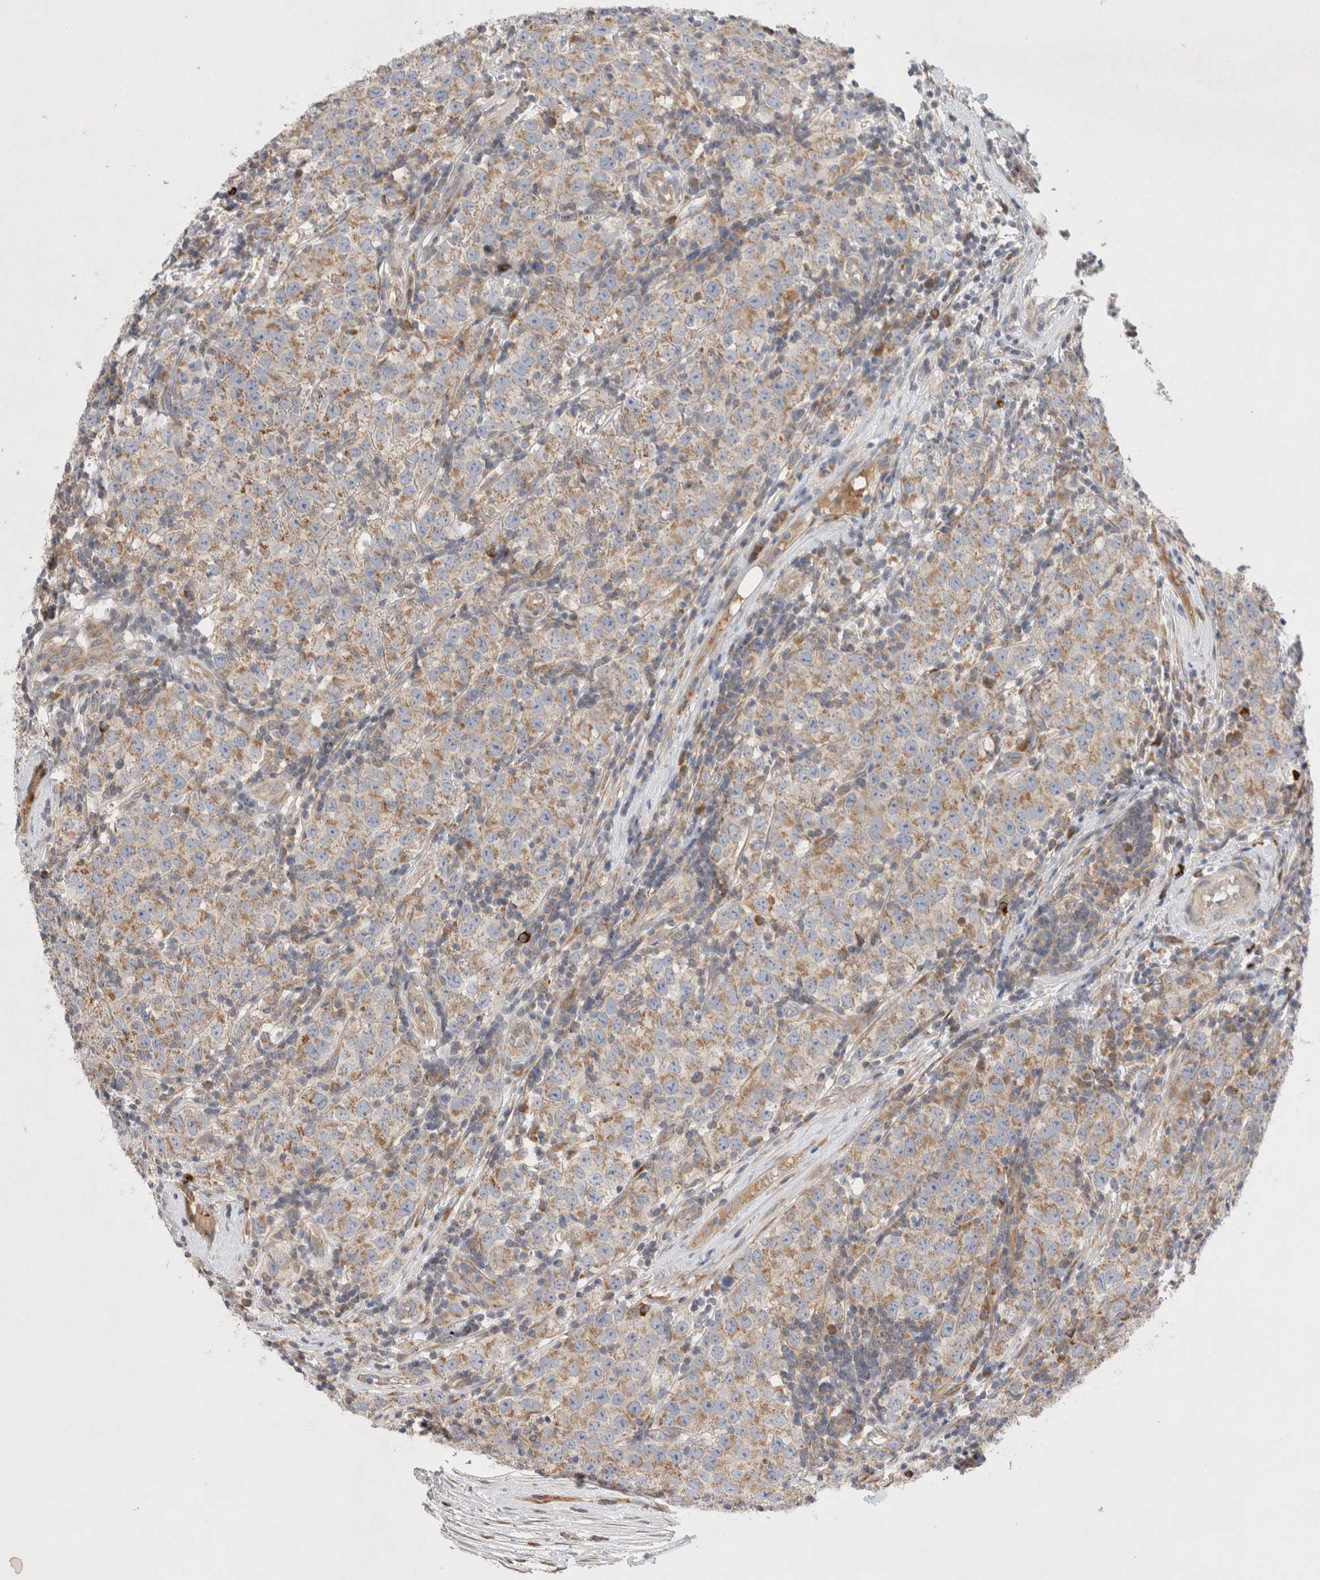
{"staining": {"intensity": "weak", "quantity": ">75%", "location": "cytoplasmic/membranous"}, "tissue": "testis cancer", "cell_type": "Tumor cells", "image_type": "cancer", "snomed": [{"axis": "morphology", "description": "Seminoma, NOS"}, {"axis": "morphology", "description": "Carcinoma, Embryonal, NOS"}, {"axis": "topography", "description": "Testis"}], "caption": "This is an image of IHC staining of testis cancer (seminoma), which shows weak staining in the cytoplasmic/membranous of tumor cells.", "gene": "TBC1D16", "patient": {"sex": "male", "age": 28}}